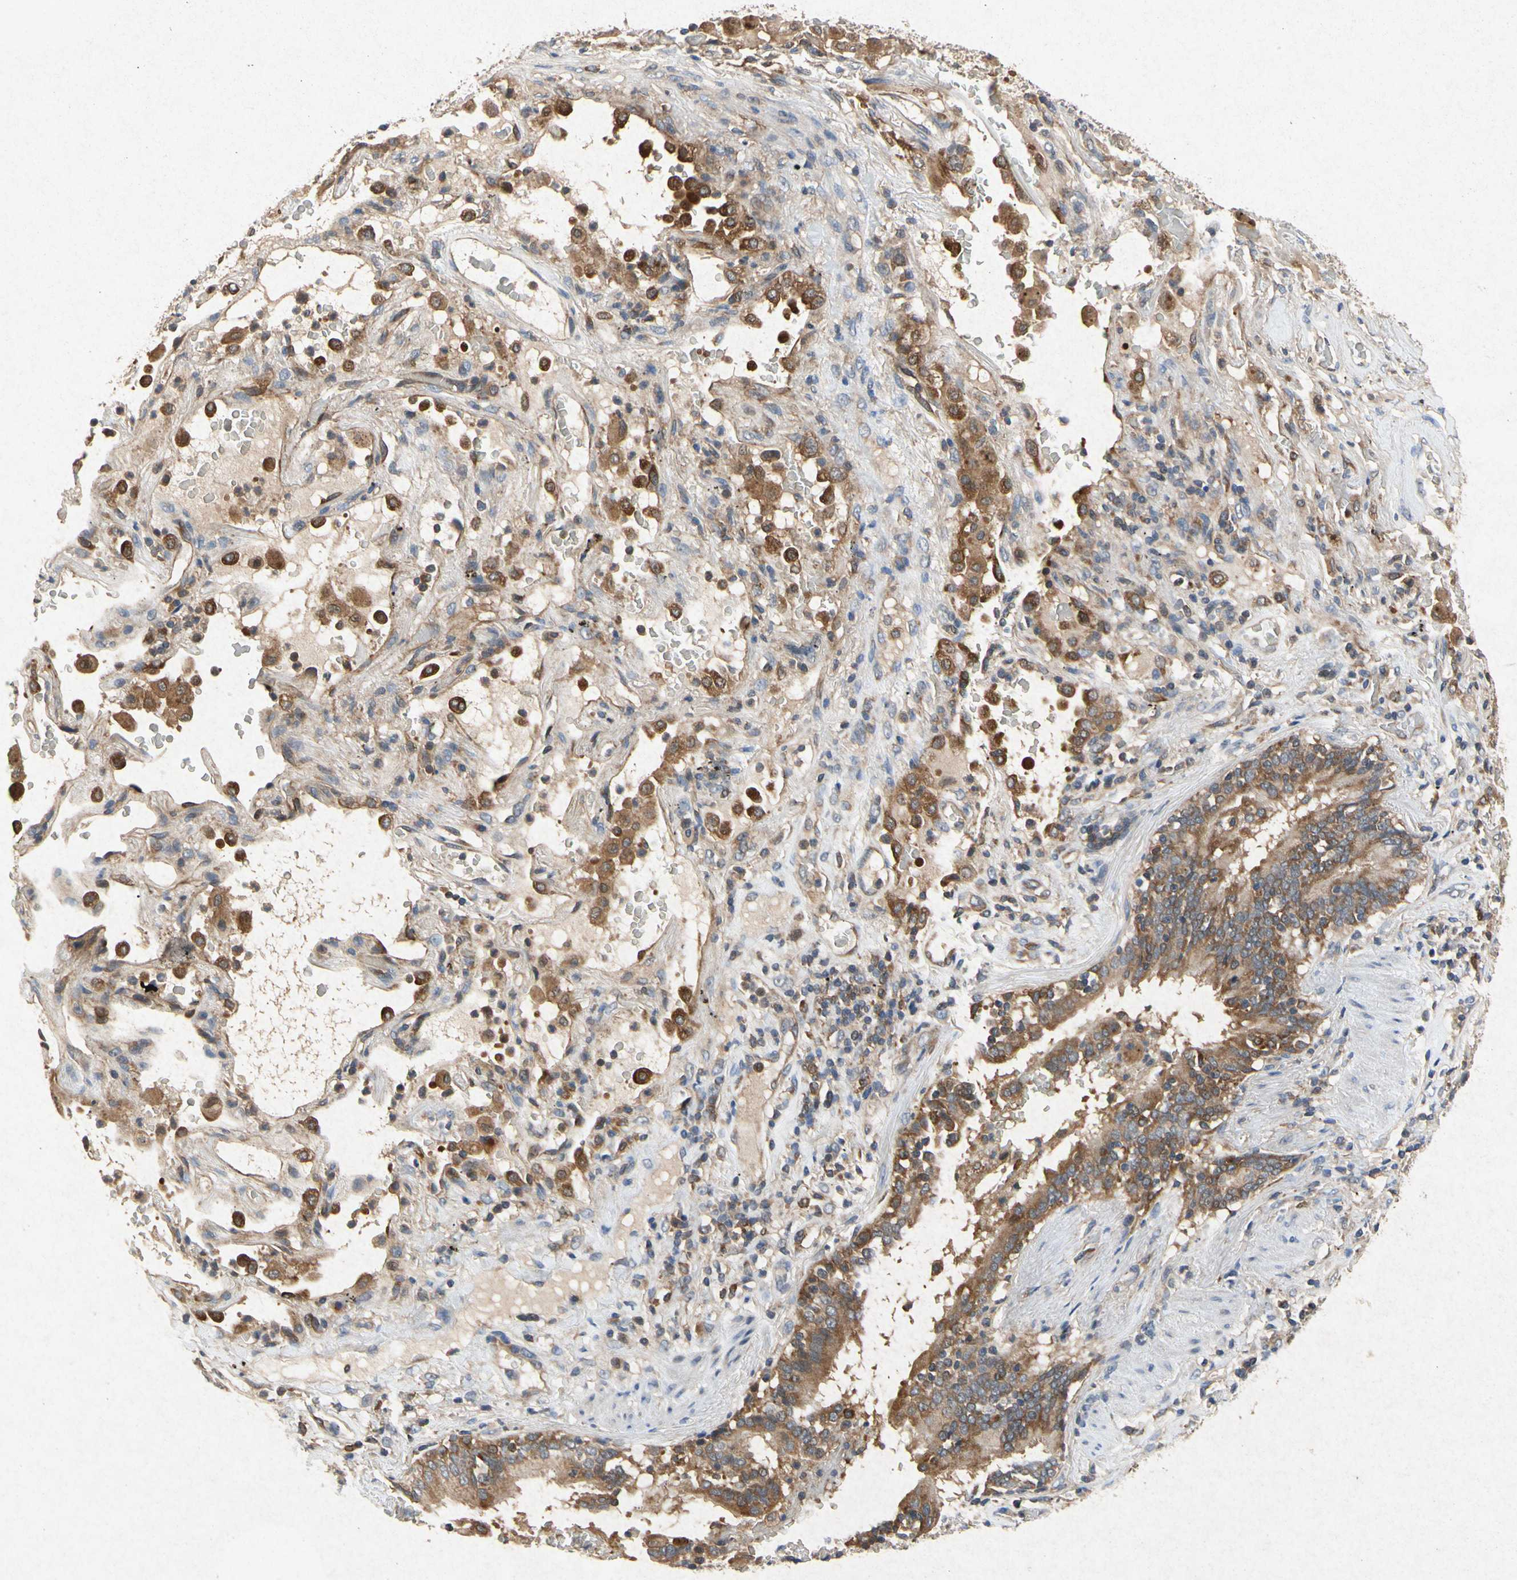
{"staining": {"intensity": "moderate", "quantity": ">75%", "location": "cytoplasmic/membranous"}, "tissue": "lung cancer", "cell_type": "Tumor cells", "image_type": "cancer", "snomed": [{"axis": "morphology", "description": "Squamous cell carcinoma, NOS"}, {"axis": "topography", "description": "Lung"}], "caption": "Protein analysis of lung cancer tissue displays moderate cytoplasmic/membranous expression in about >75% of tumor cells.", "gene": "RPS6KA1", "patient": {"sex": "male", "age": 57}}